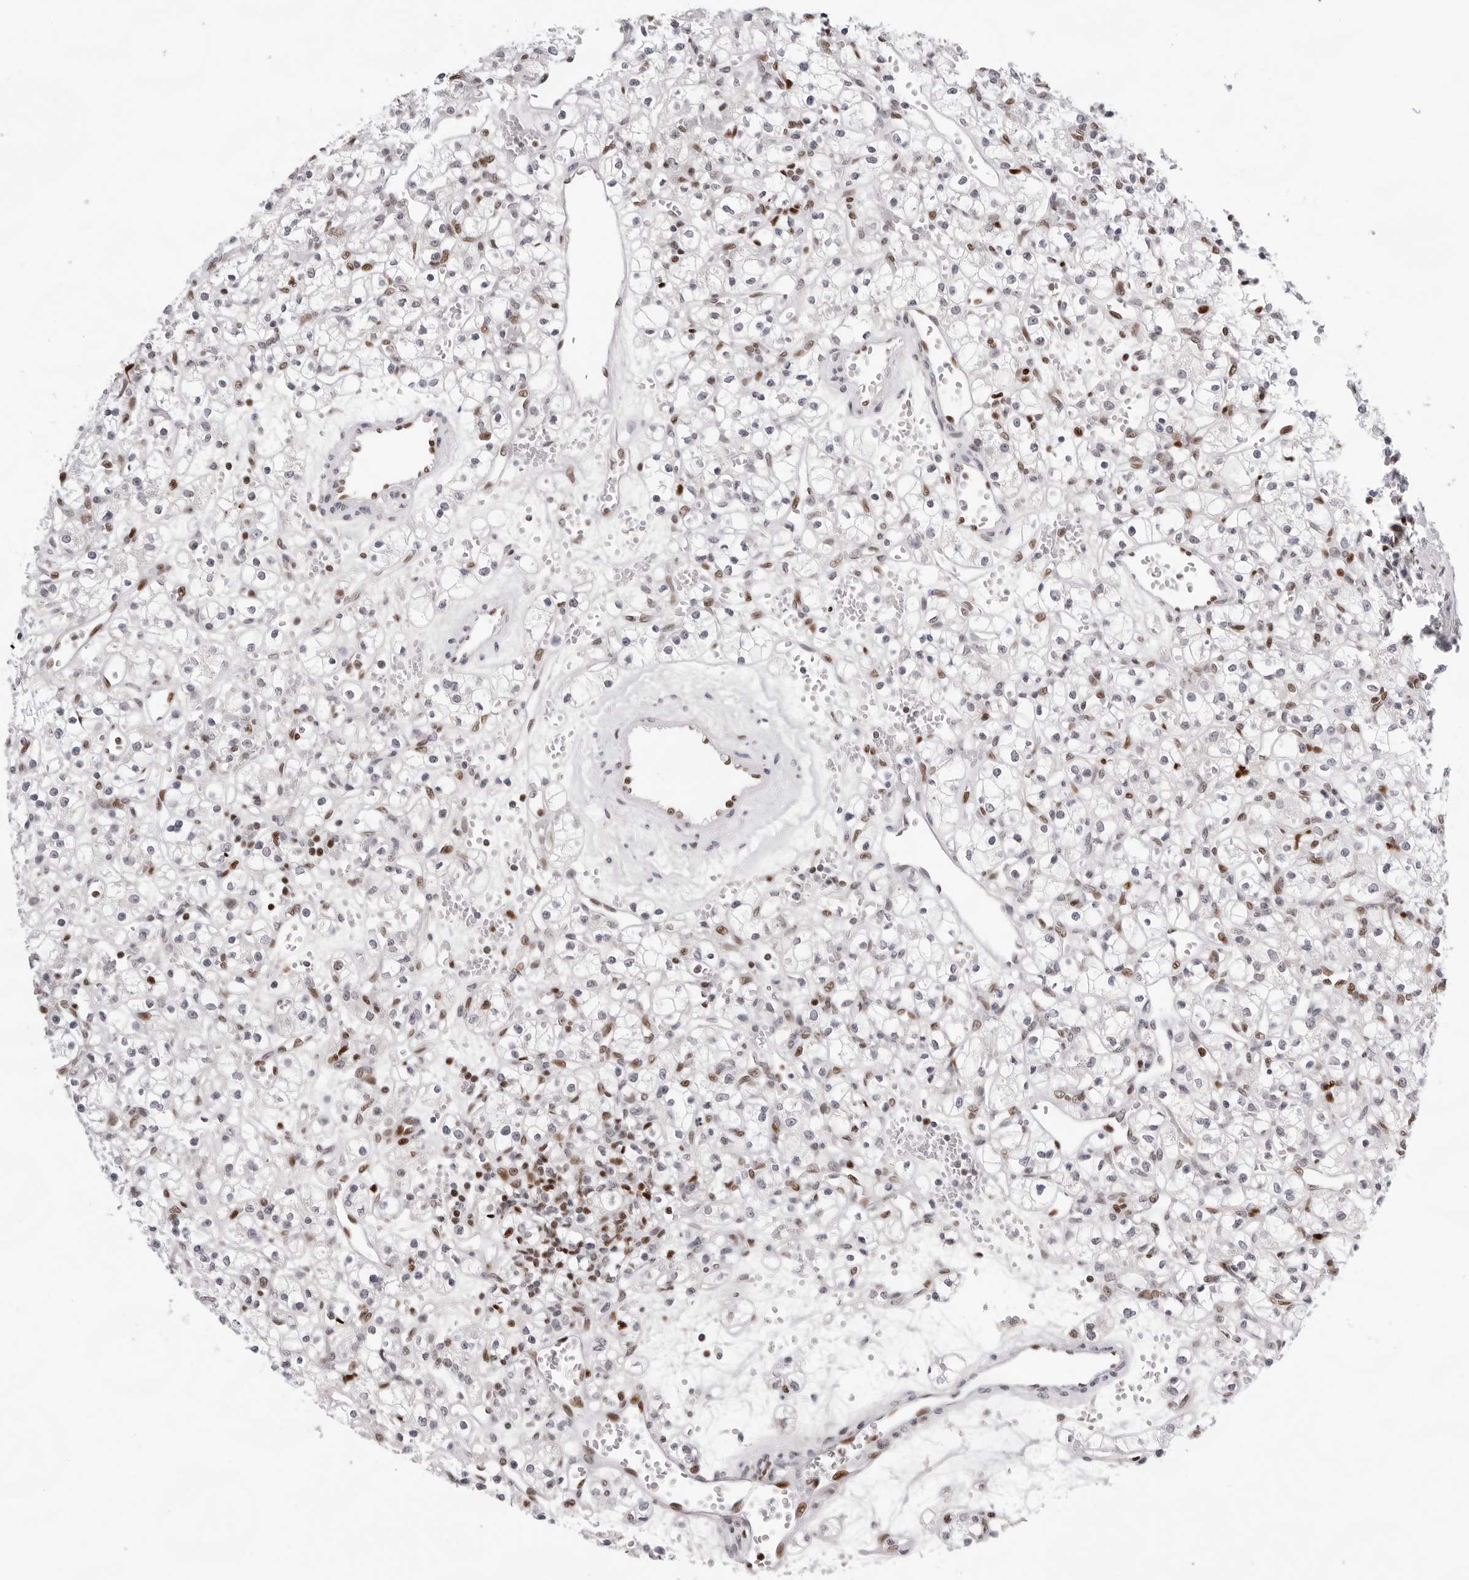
{"staining": {"intensity": "negative", "quantity": "none", "location": "none"}, "tissue": "renal cancer", "cell_type": "Tumor cells", "image_type": "cancer", "snomed": [{"axis": "morphology", "description": "Adenocarcinoma, NOS"}, {"axis": "topography", "description": "Kidney"}], "caption": "Human renal cancer (adenocarcinoma) stained for a protein using immunohistochemistry (IHC) exhibits no staining in tumor cells.", "gene": "OGG1", "patient": {"sex": "female", "age": 59}}